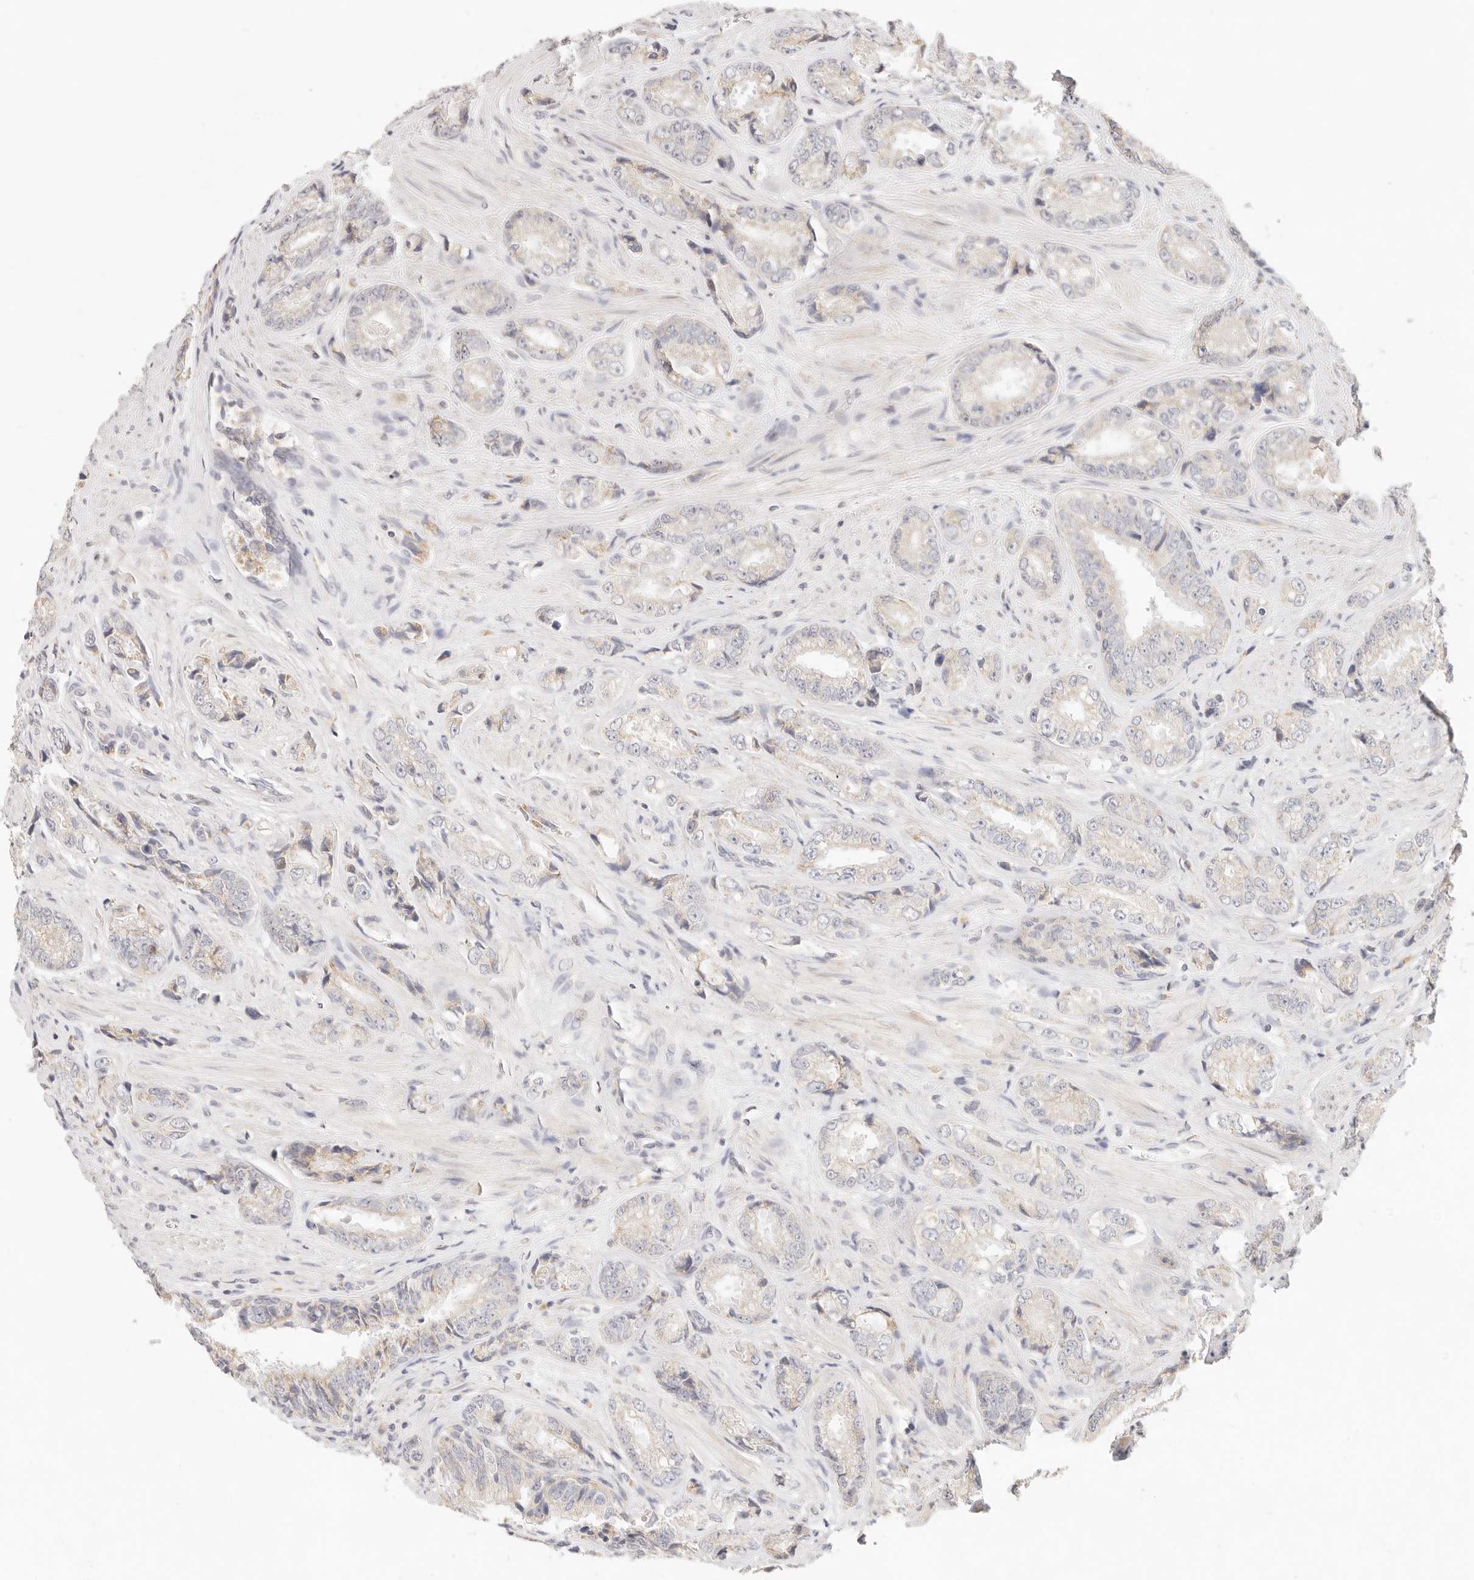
{"staining": {"intensity": "negative", "quantity": "none", "location": "none"}, "tissue": "prostate cancer", "cell_type": "Tumor cells", "image_type": "cancer", "snomed": [{"axis": "morphology", "description": "Adenocarcinoma, High grade"}, {"axis": "topography", "description": "Prostate"}], "caption": "DAB (3,3'-diaminobenzidine) immunohistochemical staining of human prostate cancer (adenocarcinoma (high-grade)) reveals no significant expression in tumor cells. (DAB immunohistochemistry with hematoxylin counter stain).", "gene": "GPR156", "patient": {"sex": "male", "age": 61}}